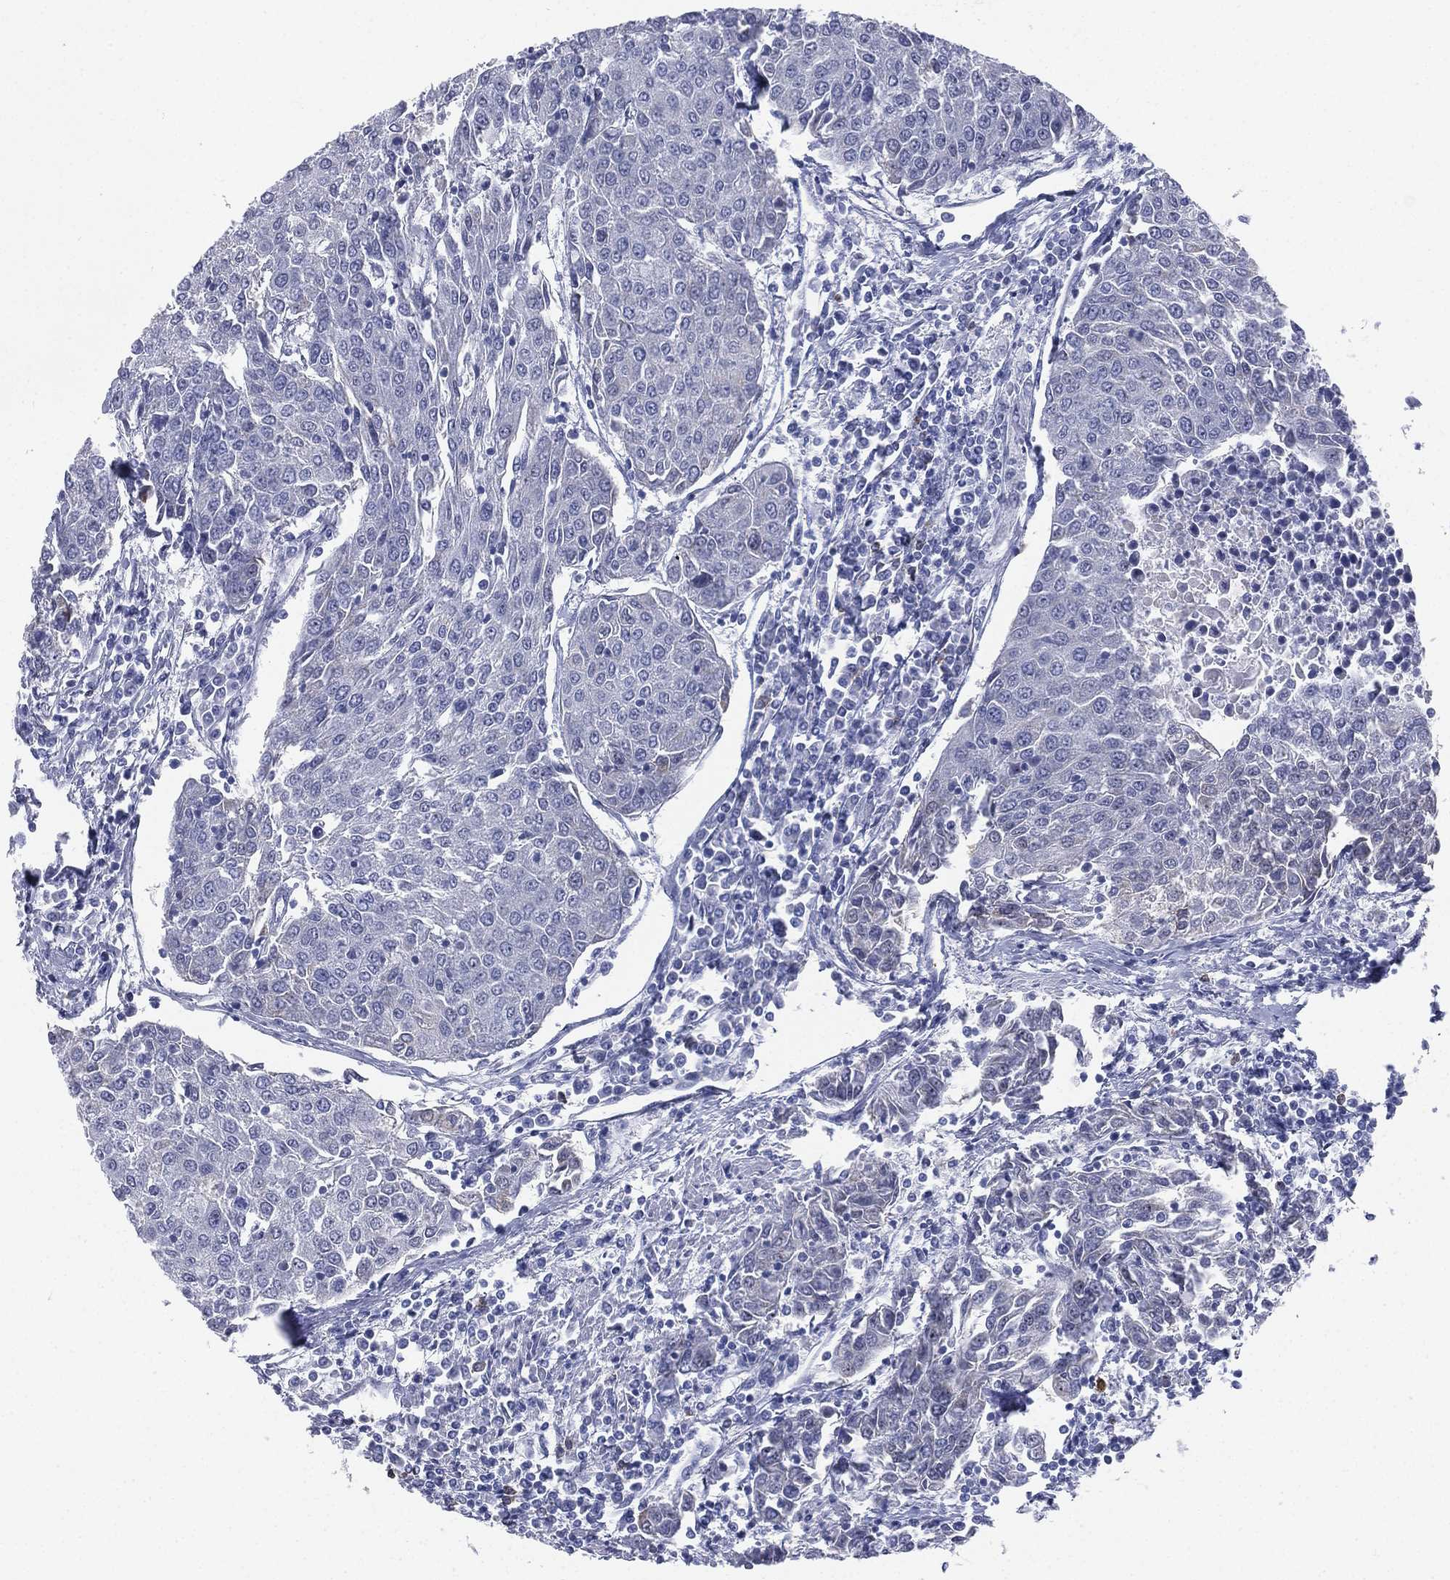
{"staining": {"intensity": "negative", "quantity": "none", "location": "none"}, "tissue": "urothelial cancer", "cell_type": "Tumor cells", "image_type": "cancer", "snomed": [{"axis": "morphology", "description": "Urothelial carcinoma, High grade"}, {"axis": "topography", "description": "Urinary bladder"}], "caption": "IHC photomicrograph of human high-grade urothelial carcinoma stained for a protein (brown), which displays no staining in tumor cells.", "gene": "CD22", "patient": {"sex": "female", "age": 85}}